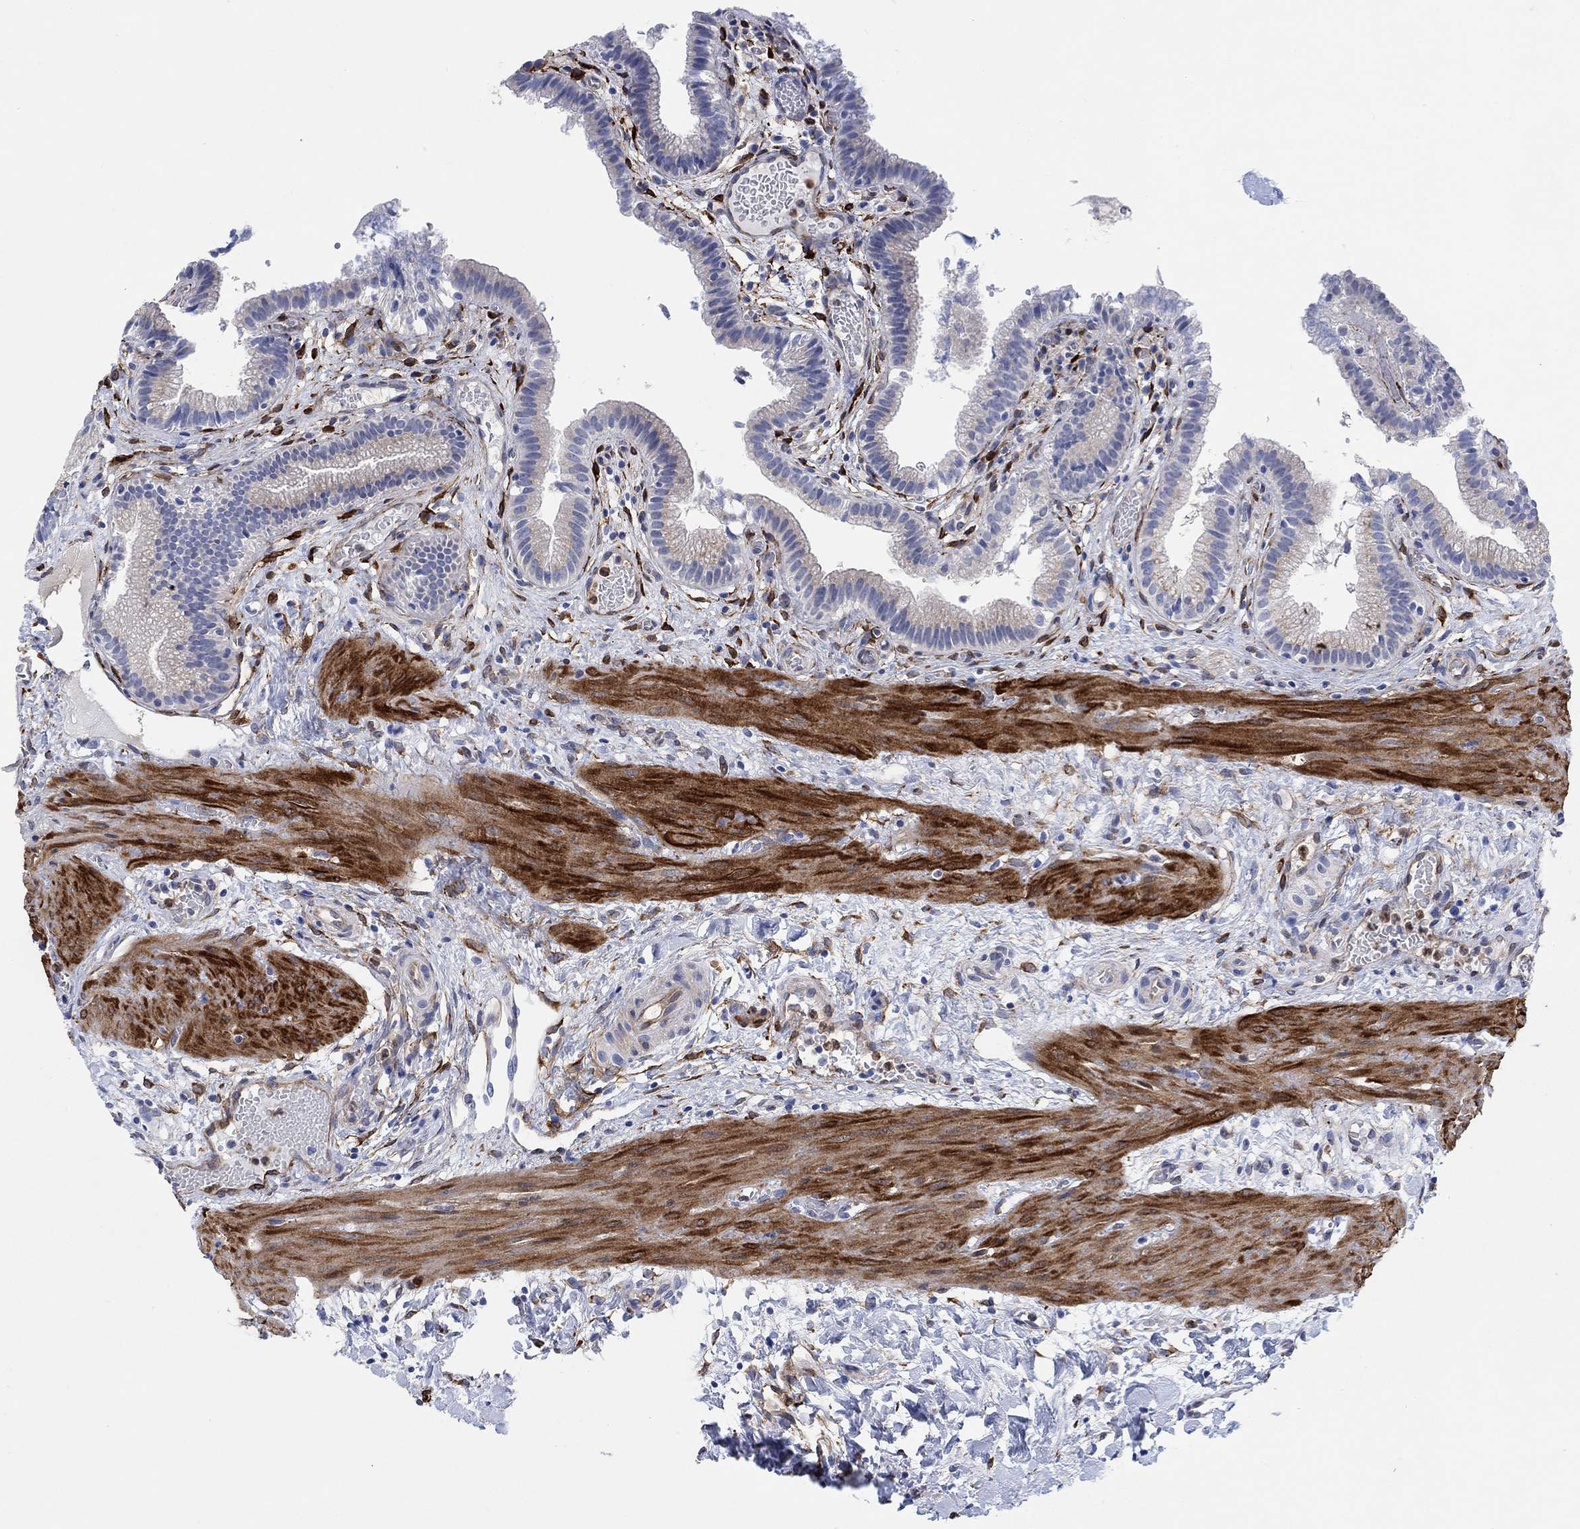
{"staining": {"intensity": "negative", "quantity": "none", "location": "none"}, "tissue": "gallbladder", "cell_type": "Glandular cells", "image_type": "normal", "snomed": [{"axis": "morphology", "description": "Normal tissue, NOS"}, {"axis": "topography", "description": "Gallbladder"}], "caption": "High power microscopy histopathology image of an immunohistochemistry histopathology image of unremarkable gallbladder, revealing no significant expression in glandular cells.", "gene": "TGM2", "patient": {"sex": "female", "age": 24}}